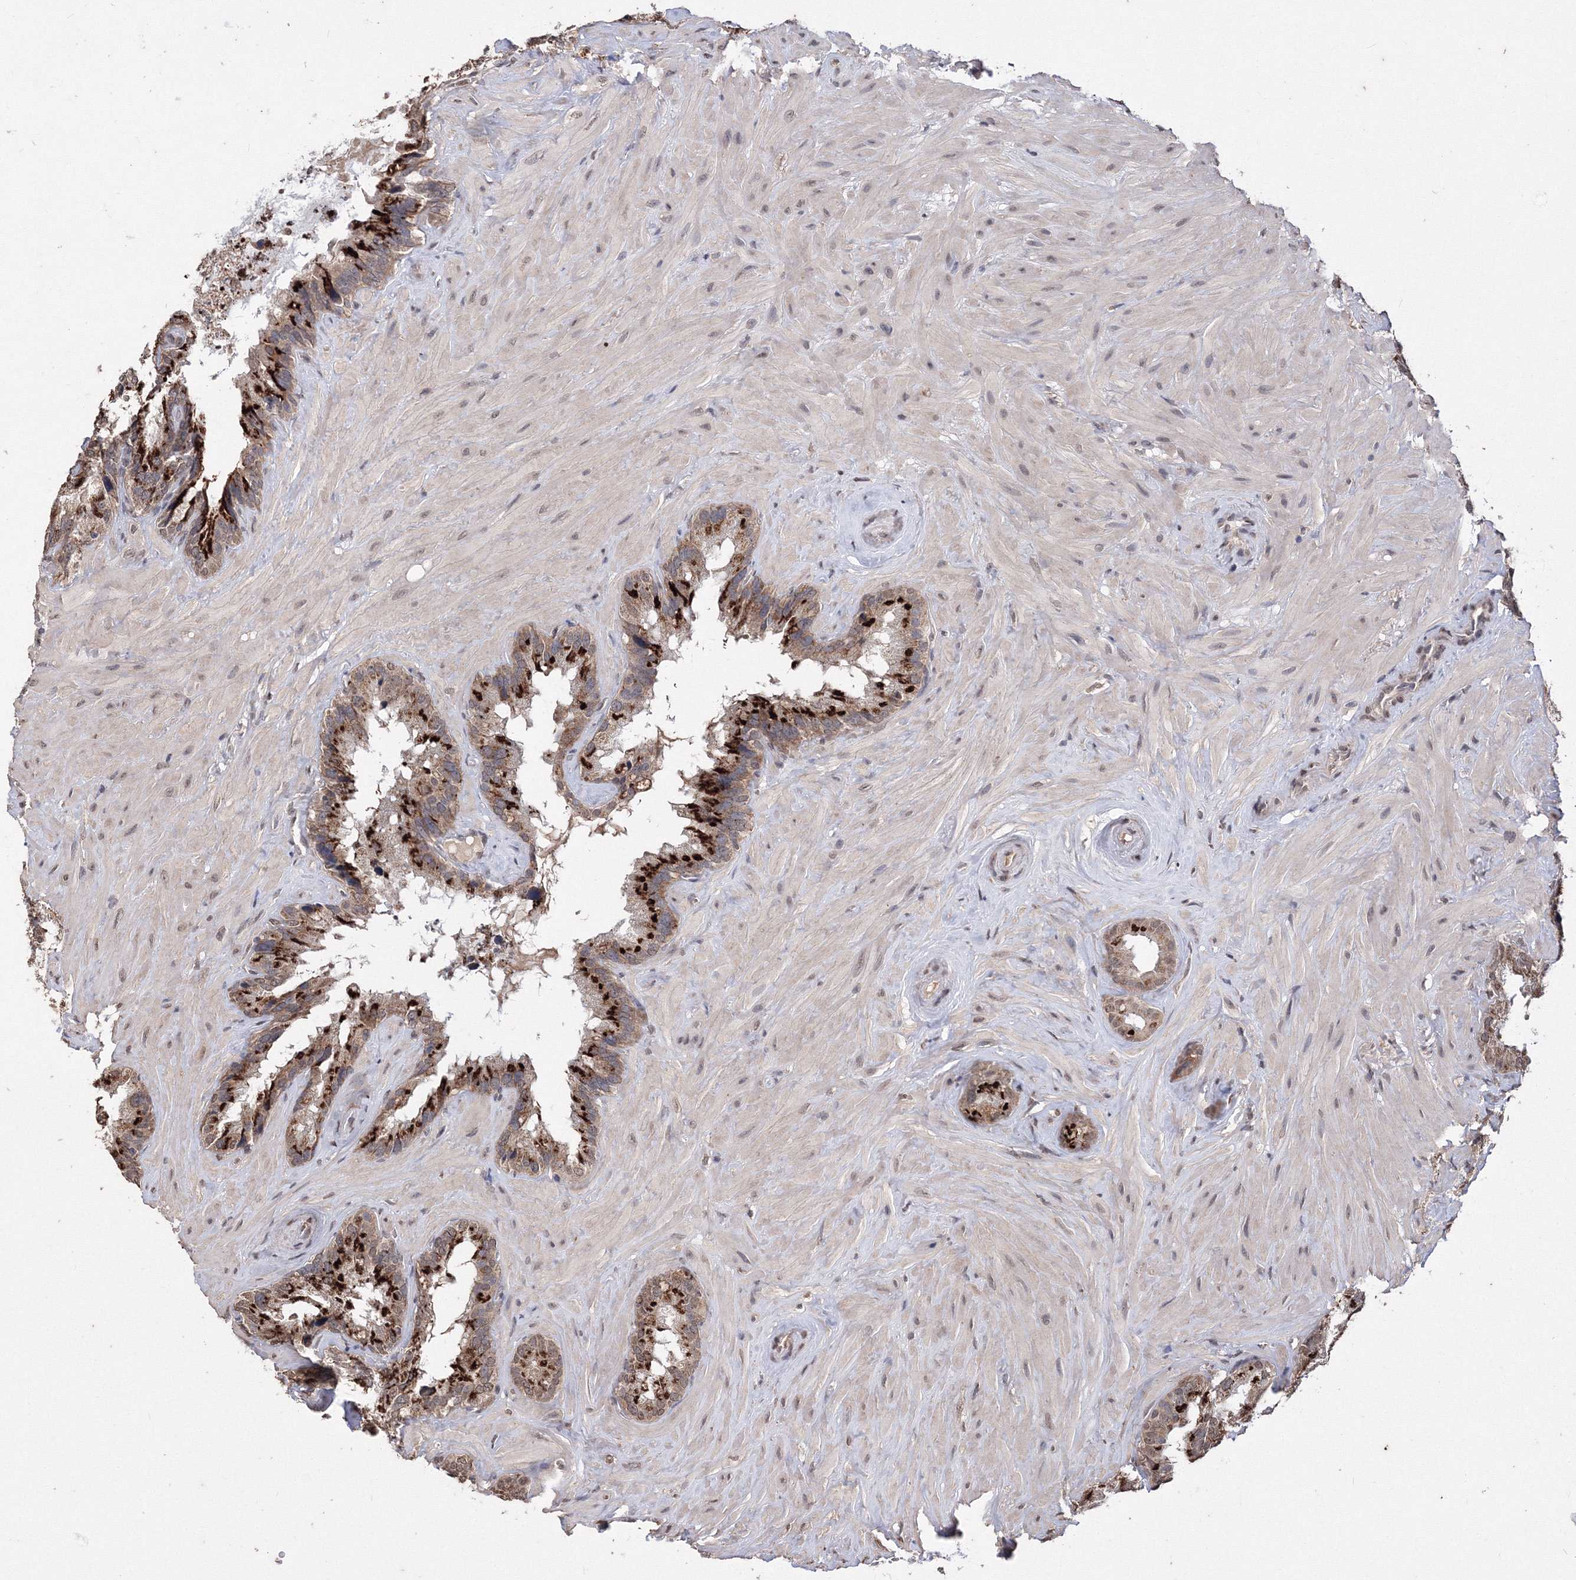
{"staining": {"intensity": "strong", "quantity": ">75%", "location": "cytoplasmic/membranous"}, "tissue": "seminal vesicle", "cell_type": "Glandular cells", "image_type": "normal", "snomed": [{"axis": "morphology", "description": "Normal tissue, NOS"}, {"axis": "topography", "description": "Prostate"}, {"axis": "topography", "description": "Seminal veicle"}], "caption": "Protein staining by IHC shows strong cytoplasmic/membranous staining in about >75% of glandular cells in benign seminal vesicle. The protein of interest is shown in brown color, while the nuclei are stained blue.", "gene": "GPN1", "patient": {"sex": "male", "age": 68}}